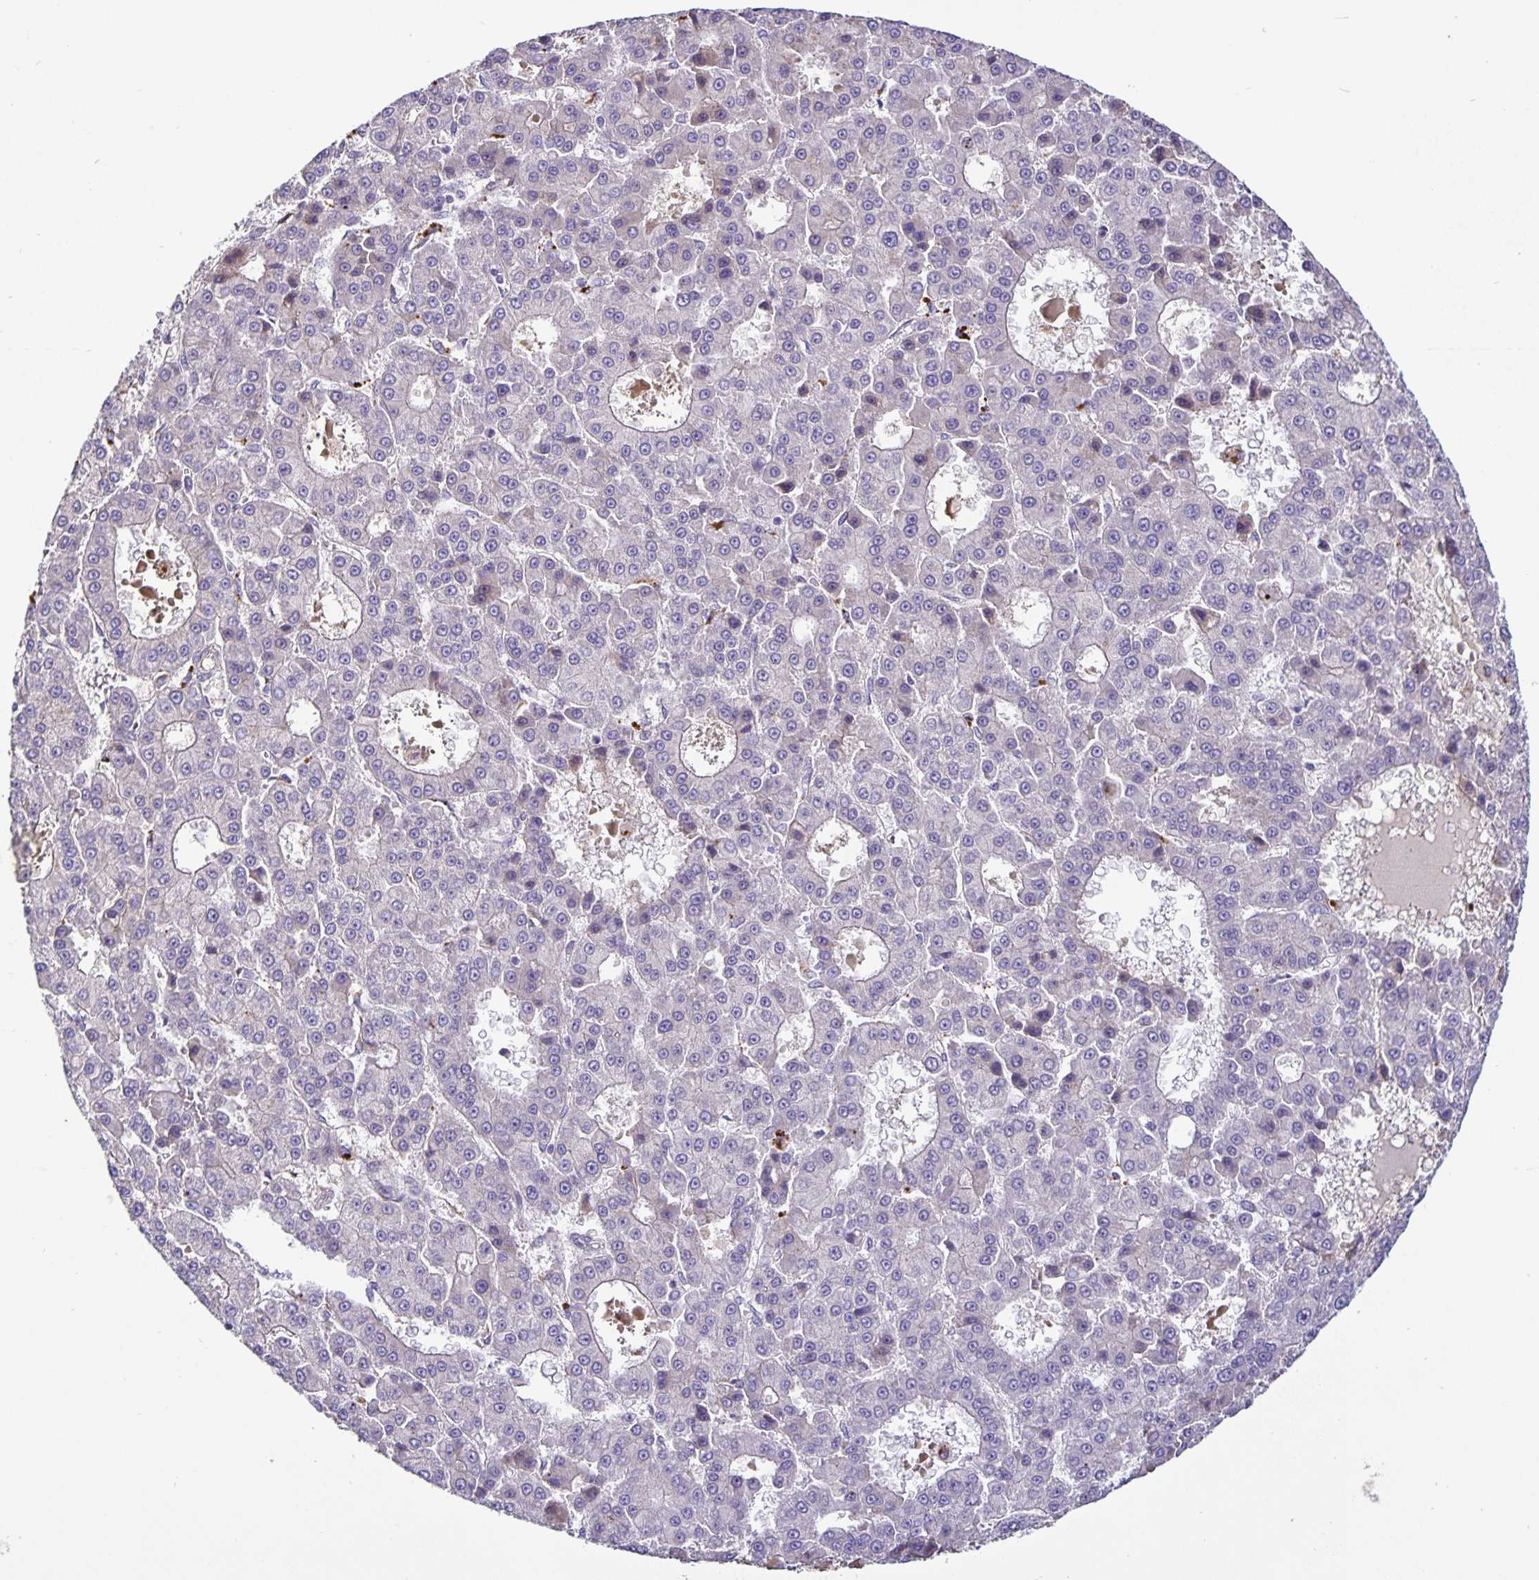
{"staining": {"intensity": "negative", "quantity": "none", "location": "none"}, "tissue": "liver cancer", "cell_type": "Tumor cells", "image_type": "cancer", "snomed": [{"axis": "morphology", "description": "Carcinoma, Hepatocellular, NOS"}, {"axis": "topography", "description": "Liver"}], "caption": "Immunohistochemistry micrograph of liver cancer (hepatocellular carcinoma) stained for a protein (brown), which displays no staining in tumor cells.", "gene": "EML6", "patient": {"sex": "male", "age": 70}}